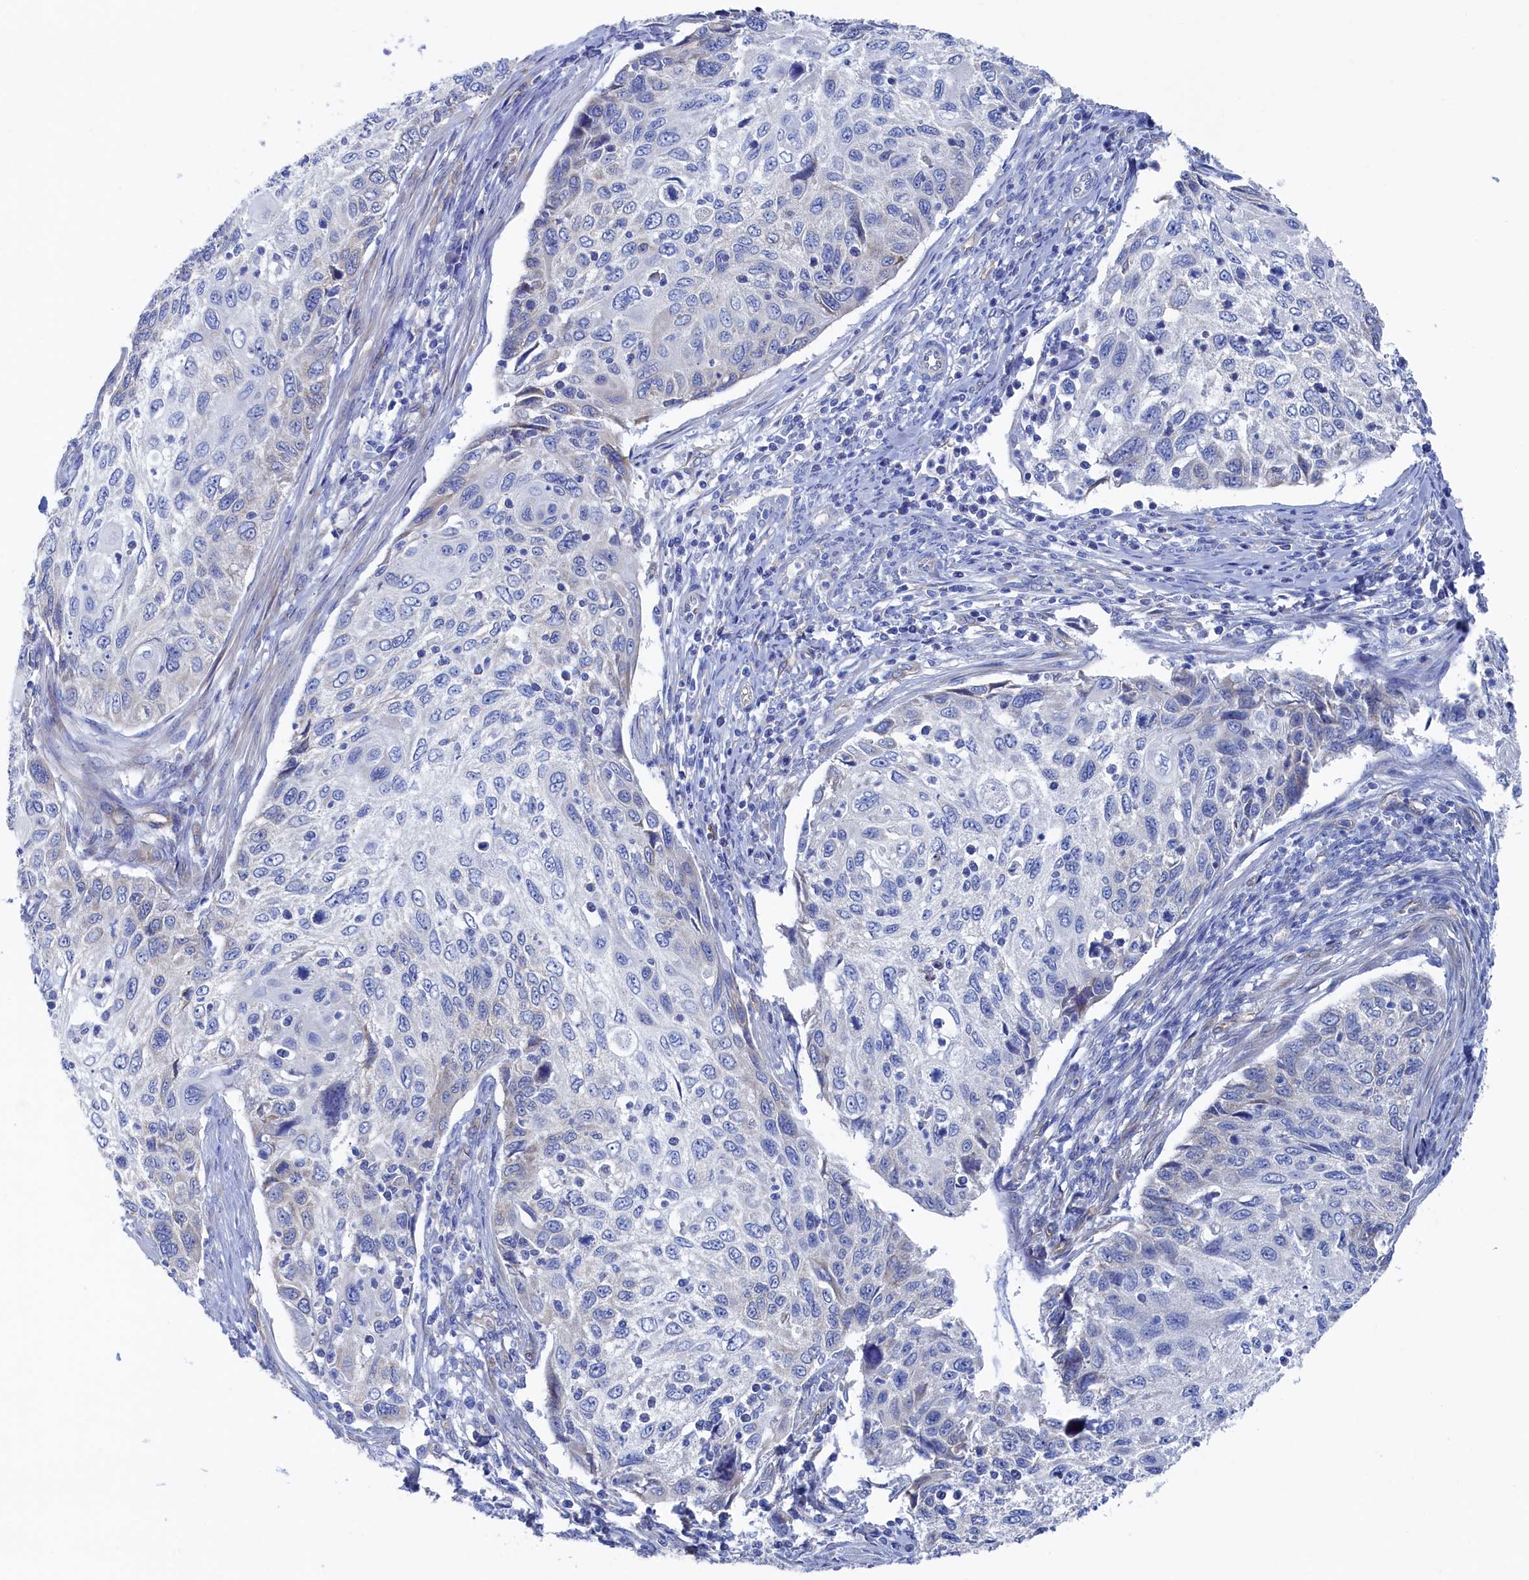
{"staining": {"intensity": "negative", "quantity": "none", "location": "none"}, "tissue": "cervical cancer", "cell_type": "Tumor cells", "image_type": "cancer", "snomed": [{"axis": "morphology", "description": "Squamous cell carcinoma, NOS"}, {"axis": "topography", "description": "Cervix"}], "caption": "High magnification brightfield microscopy of cervical squamous cell carcinoma stained with DAB (brown) and counterstained with hematoxylin (blue): tumor cells show no significant staining.", "gene": "TMOD2", "patient": {"sex": "female", "age": 70}}